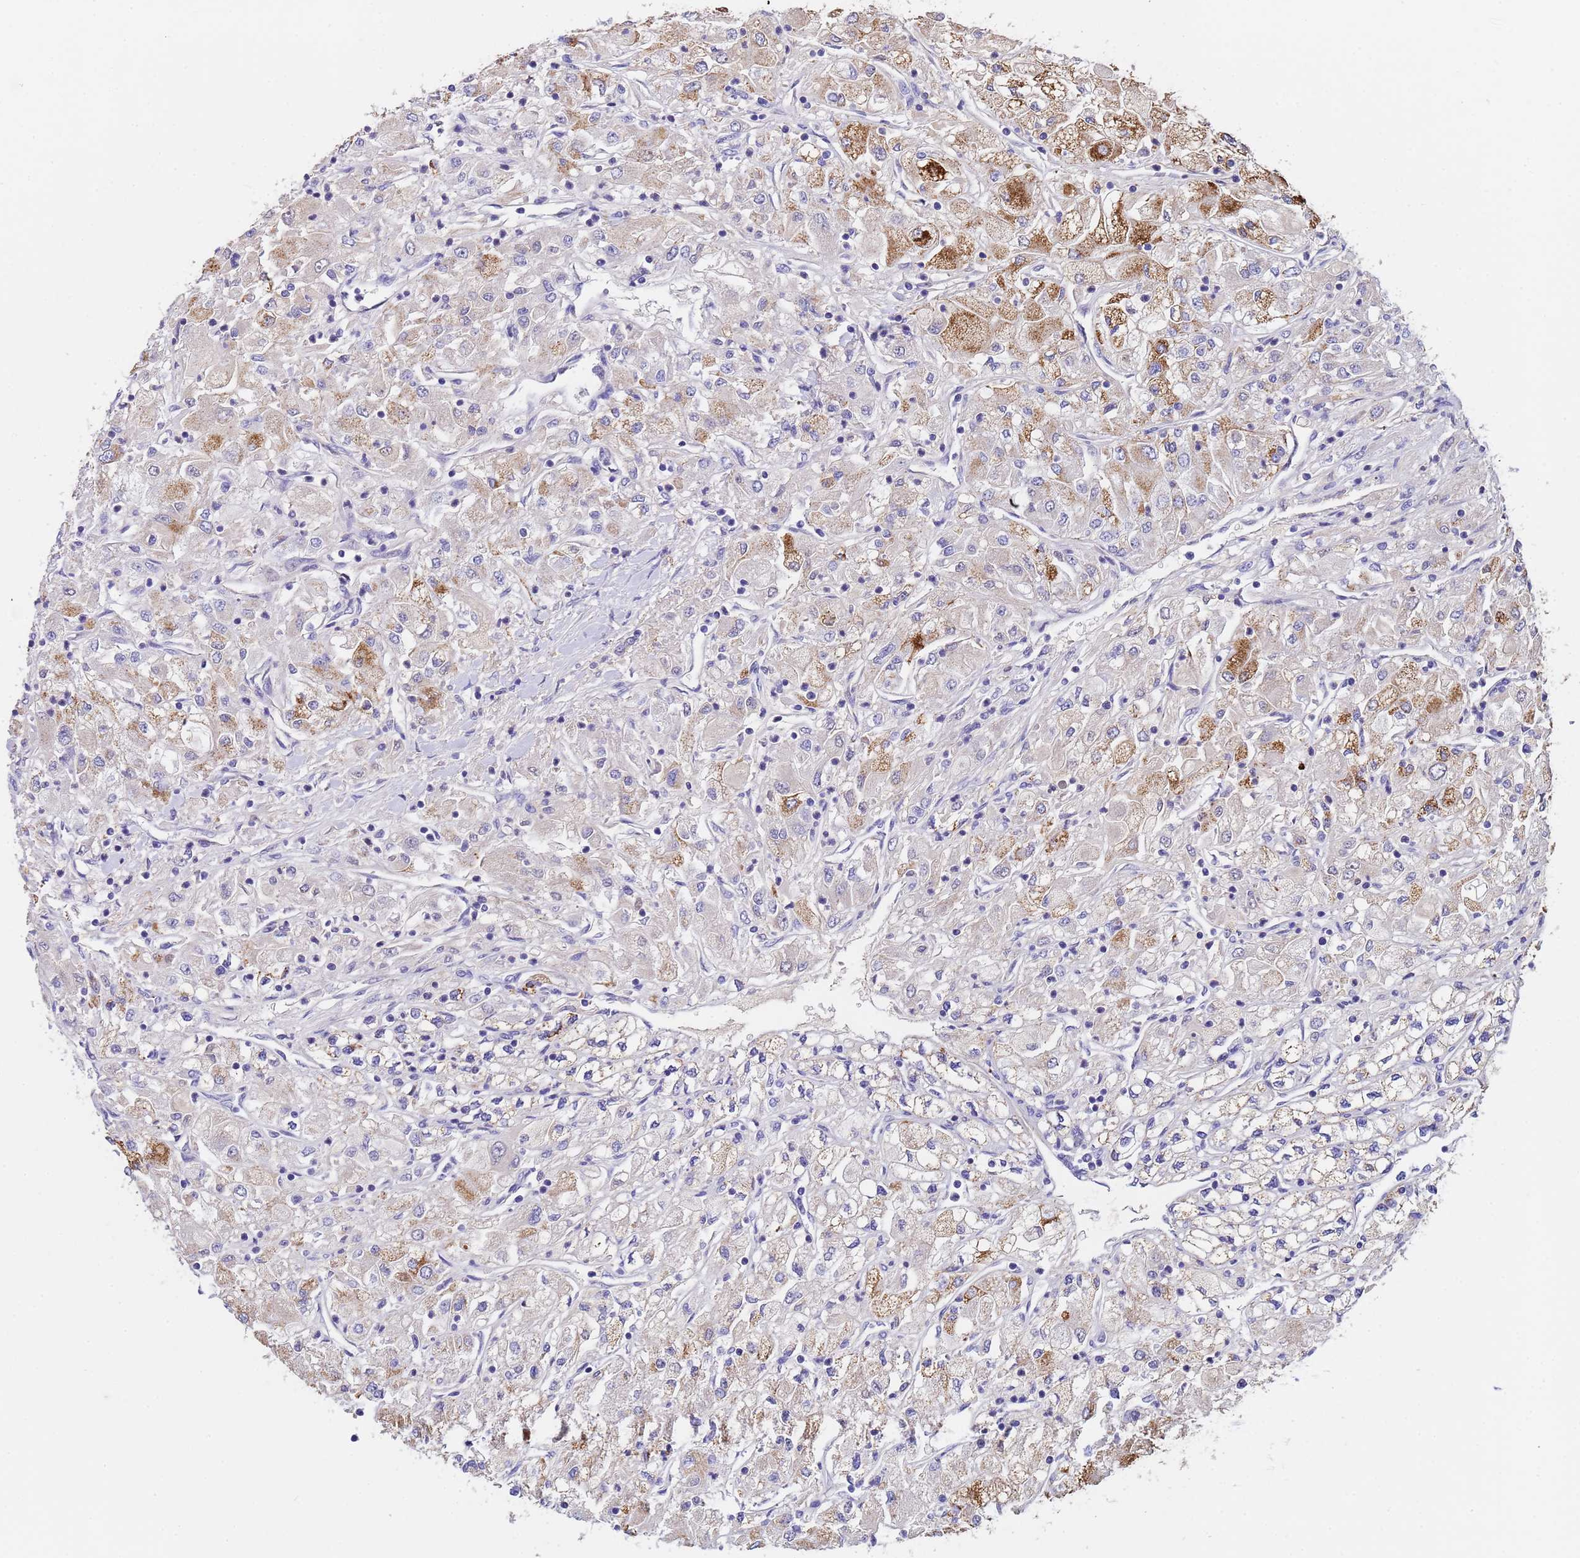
{"staining": {"intensity": "moderate", "quantity": "25%-75%", "location": "cytoplasmic/membranous"}, "tissue": "renal cancer", "cell_type": "Tumor cells", "image_type": "cancer", "snomed": [{"axis": "morphology", "description": "Adenocarcinoma, NOS"}, {"axis": "topography", "description": "Kidney"}], "caption": "A medium amount of moderate cytoplasmic/membranous expression is appreciated in about 25%-75% of tumor cells in renal cancer (adenocarcinoma) tissue. (DAB (3,3'-diaminobenzidine) IHC with brightfield microscopy, high magnification).", "gene": "SLC24A3", "patient": {"sex": "male", "age": 80}}